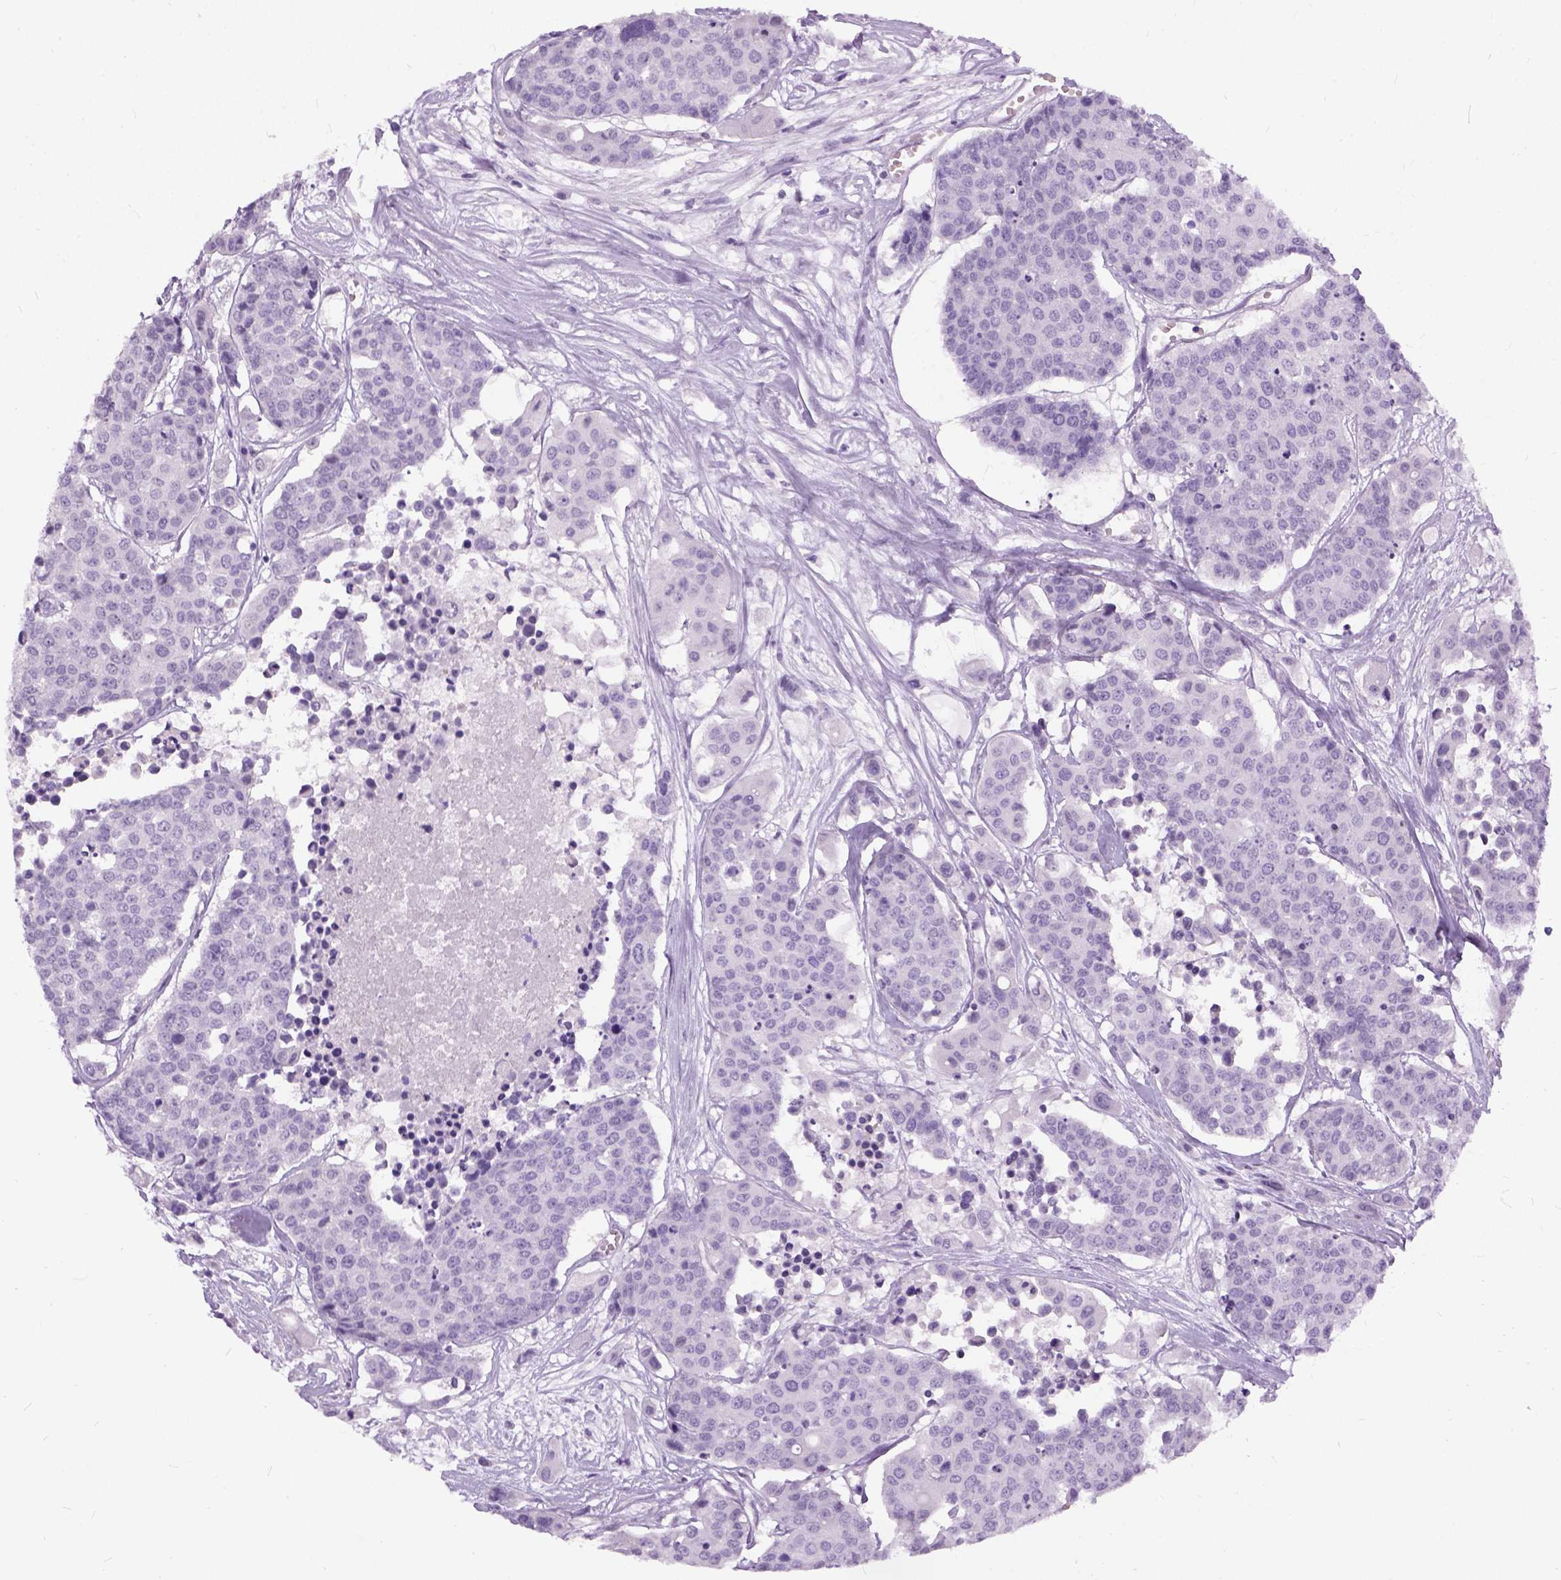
{"staining": {"intensity": "negative", "quantity": "none", "location": "none"}, "tissue": "carcinoid", "cell_type": "Tumor cells", "image_type": "cancer", "snomed": [{"axis": "morphology", "description": "Carcinoid, malignant, NOS"}, {"axis": "topography", "description": "Colon"}], "caption": "DAB immunohistochemical staining of human carcinoid reveals no significant expression in tumor cells.", "gene": "AXDND1", "patient": {"sex": "male", "age": 81}}